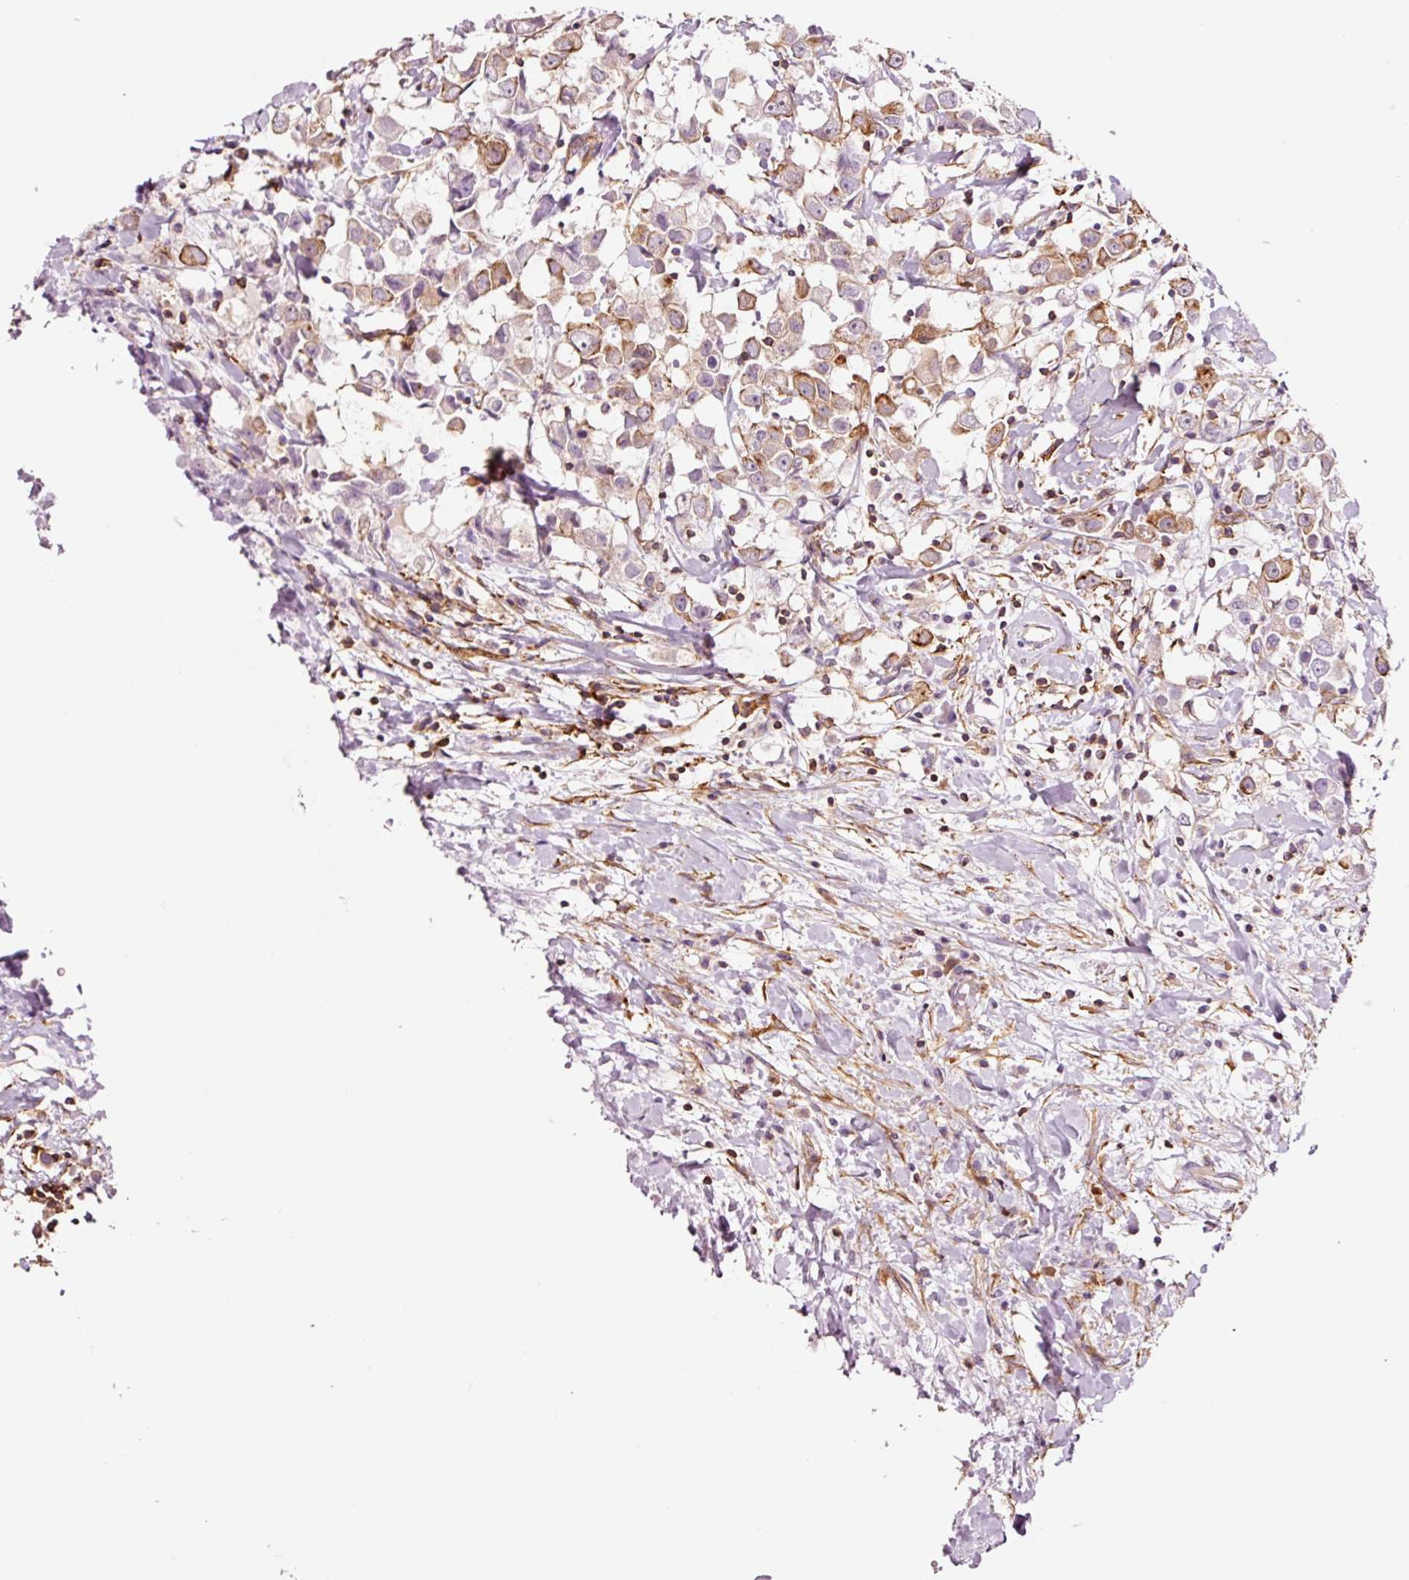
{"staining": {"intensity": "moderate", "quantity": "25%-75%", "location": "cytoplasmic/membranous"}, "tissue": "breast cancer", "cell_type": "Tumor cells", "image_type": "cancer", "snomed": [{"axis": "morphology", "description": "Duct carcinoma"}, {"axis": "topography", "description": "Breast"}], "caption": "This histopathology image displays IHC staining of breast cancer (infiltrating ductal carcinoma), with medium moderate cytoplasmic/membranous staining in about 25%-75% of tumor cells.", "gene": "ADD3", "patient": {"sex": "female", "age": 61}}